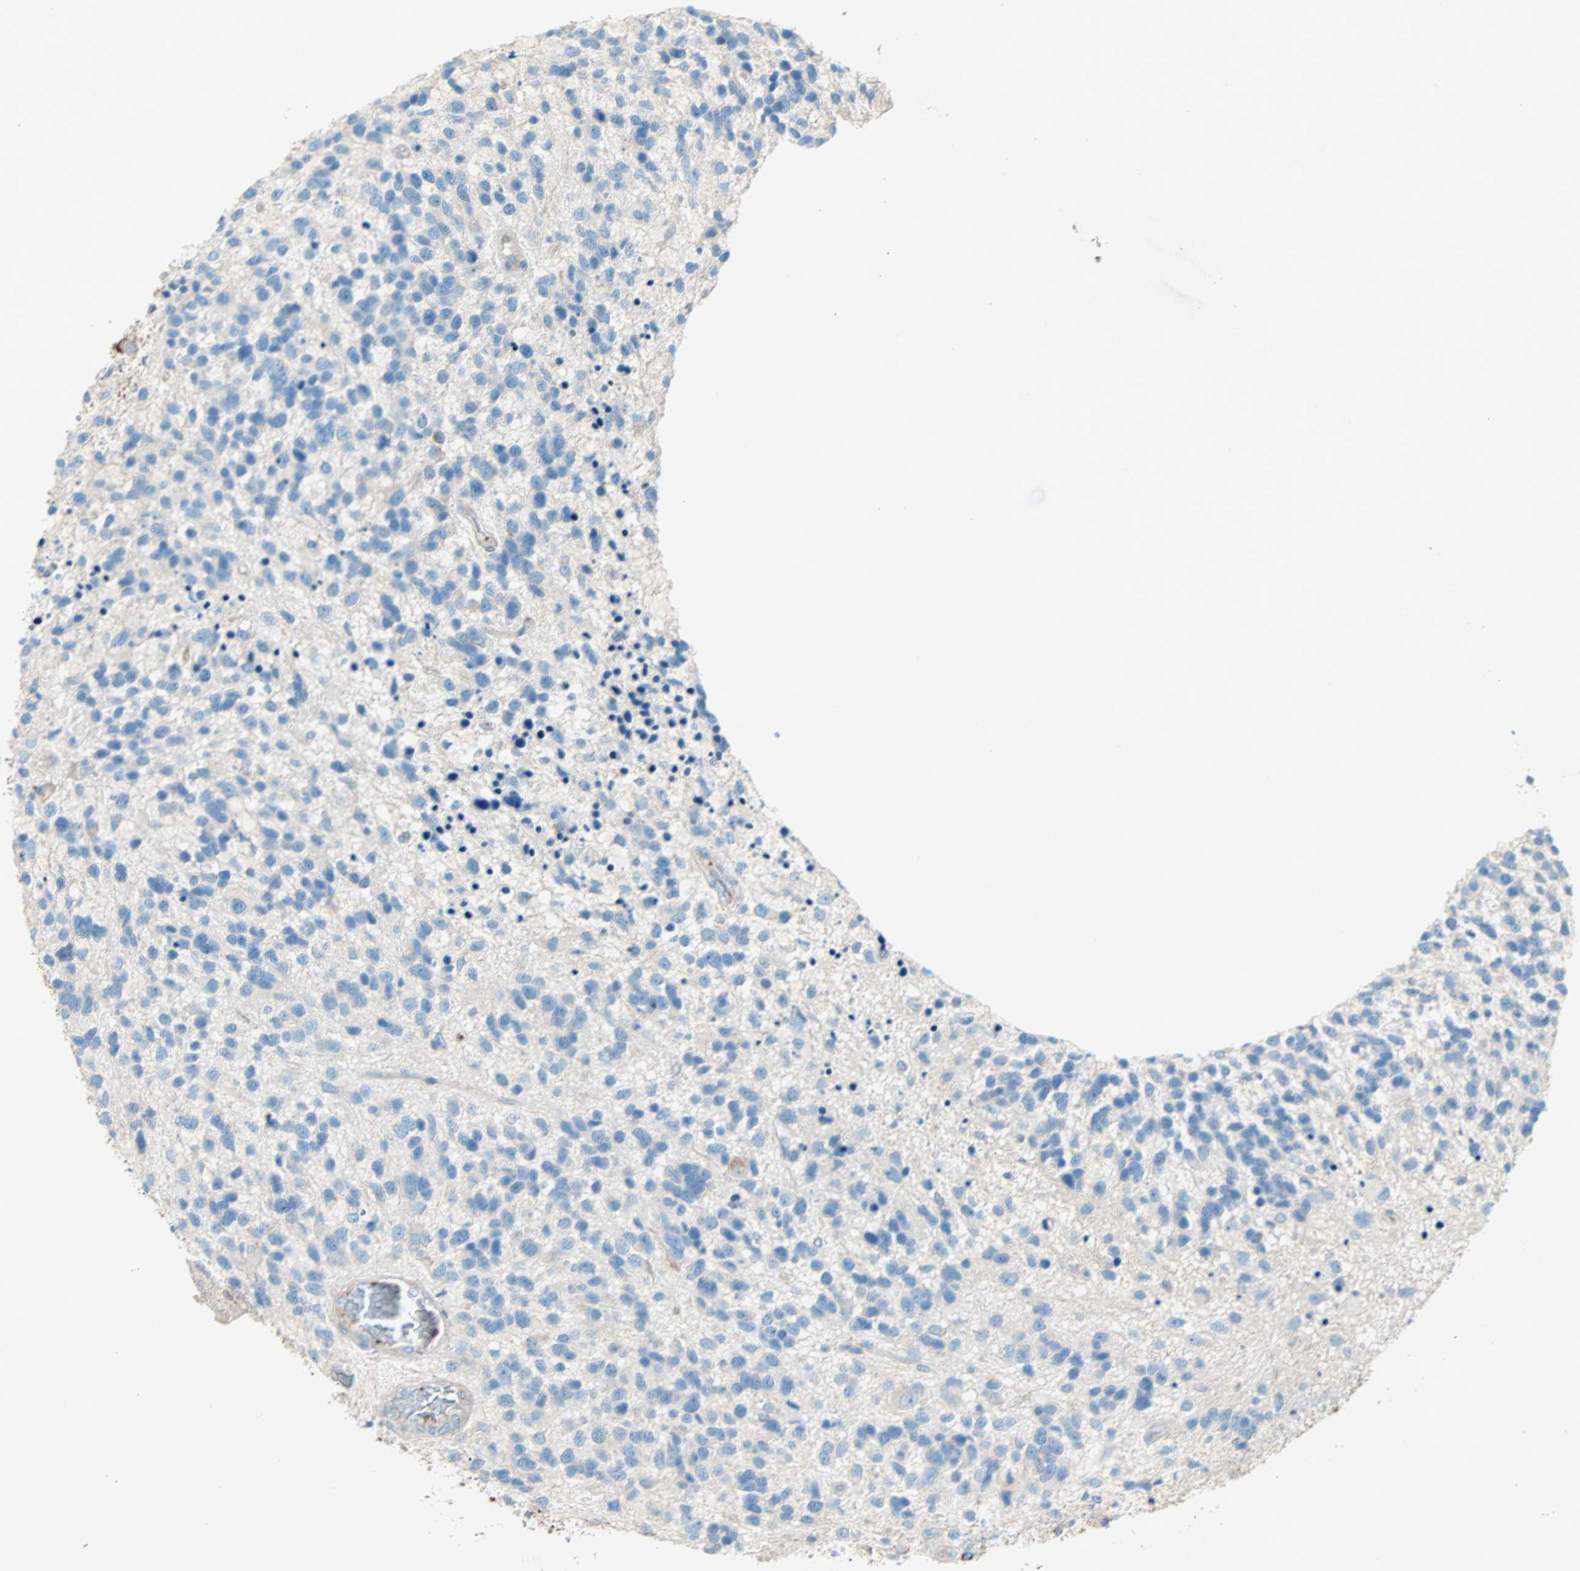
{"staining": {"intensity": "weak", "quantity": "25%-75%", "location": "cytoplasmic/membranous"}, "tissue": "glioma", "cell_type": "Tumor cells", "image_type": "cancer", "snomed": [{"axis": "morphology", "description": "Glioma, malignant, High grade"}, {"axis": "topography", "description": "Brain"}], "caption": "Weak cytoplasmic/membranous expression for a protein is present in about 25%-75% of tumor cells of glioma using IHC.", "gene": "LY6G6F", "patient": {"sex": "female", "age": 58}}